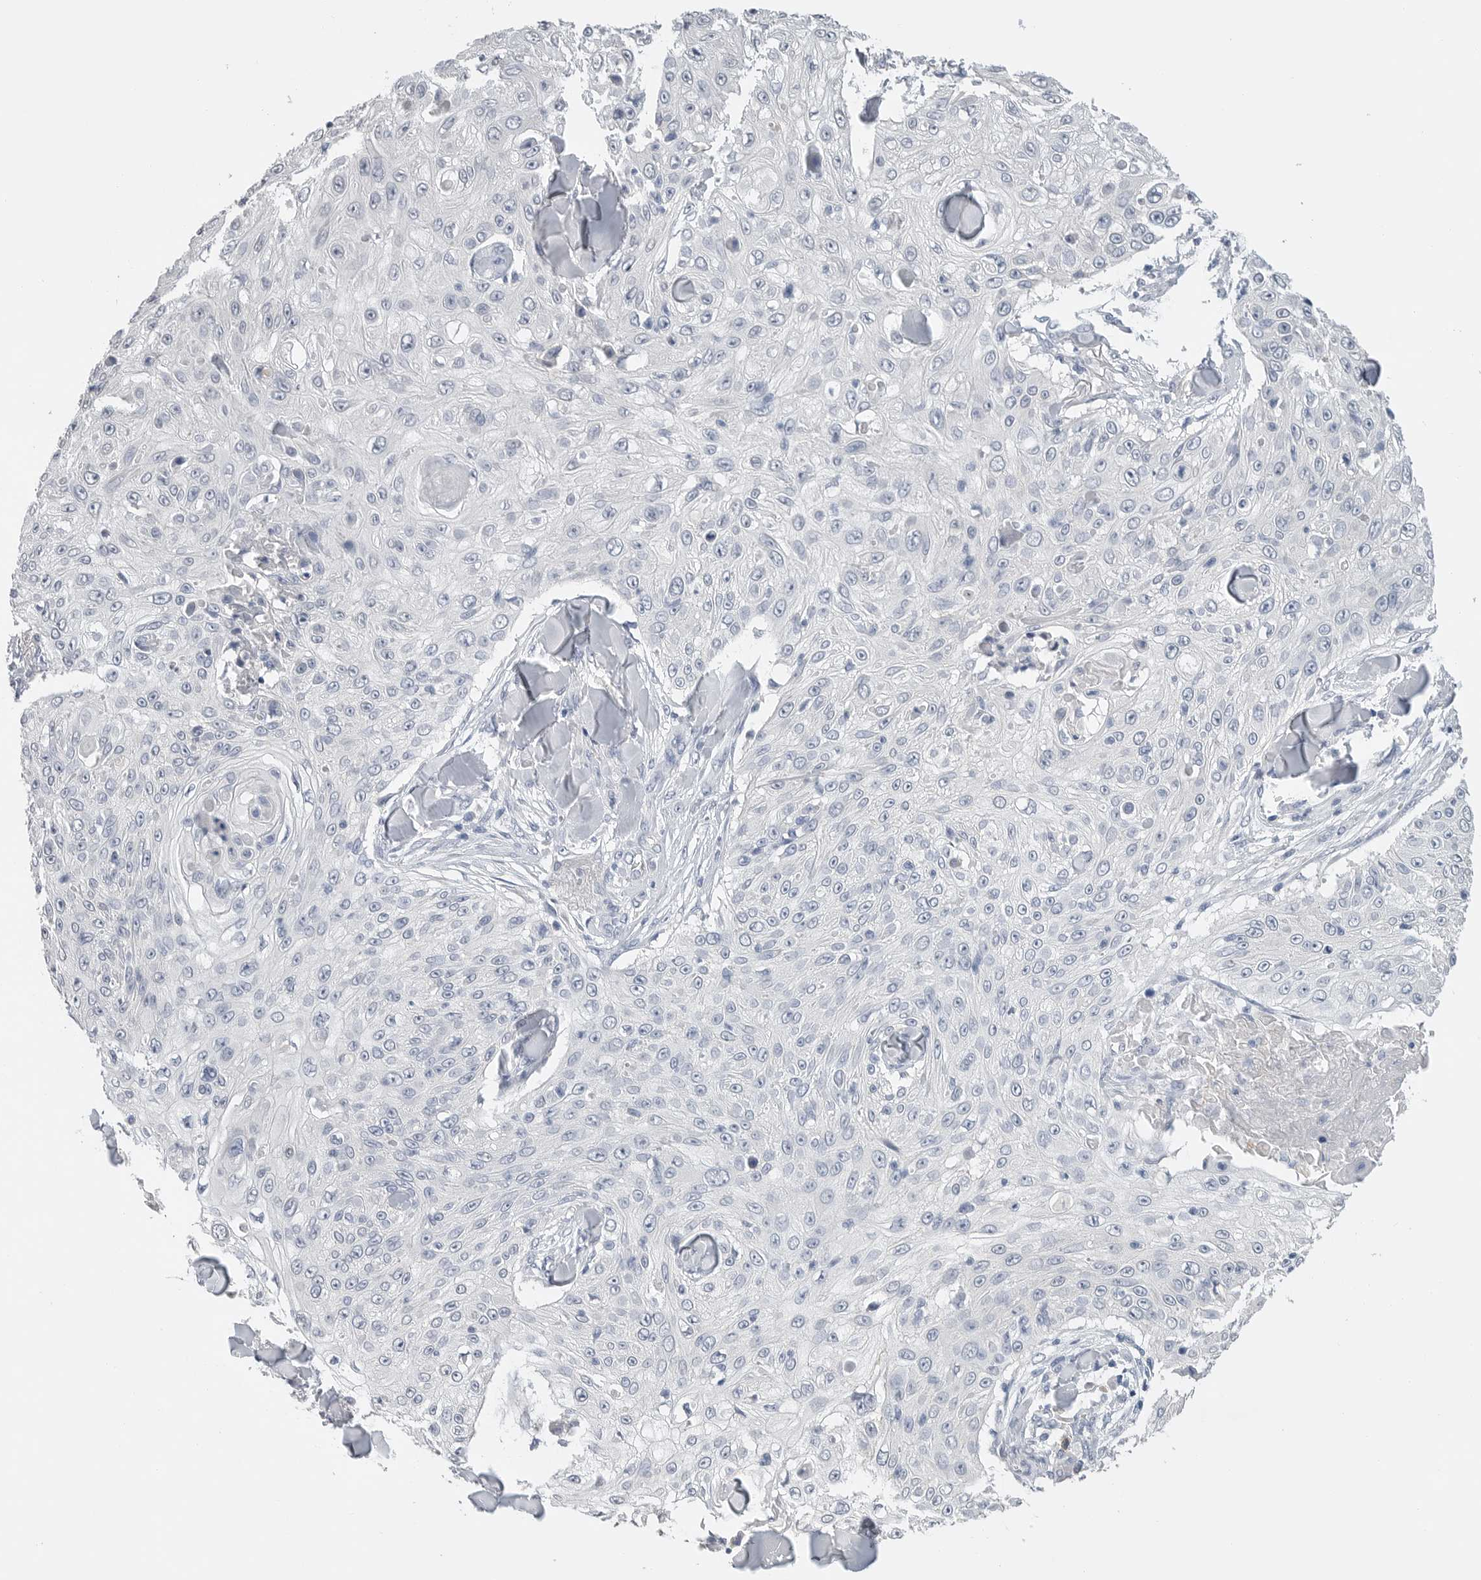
{"staining": {"intensity": "negative", "quantity": "none", "location": "none"}, "tissue": "skin cancer", "cell_type": "Tumor cells", "image_type": "cancer", "snomed": [{"axis": "morphology", "description": "Squamous cell carcinoma, NOS"}, {"axis": "topography", "description": "Skin"}], "caption": "DAB (3,3'-diaminobenzidine) immunohistochemical staining of human skin squamous cell carcinoma demonstrates no significant expression in tumor cells. The staining was performed using DAB (3,3'-diaminobenzidine) to visualize the protein expression in brown, while the nuclei were stained in blue with hematoxylin (Magnification: 20x).", "gene": "FABP6", "patient": {"sex": "male", "age": 86}}